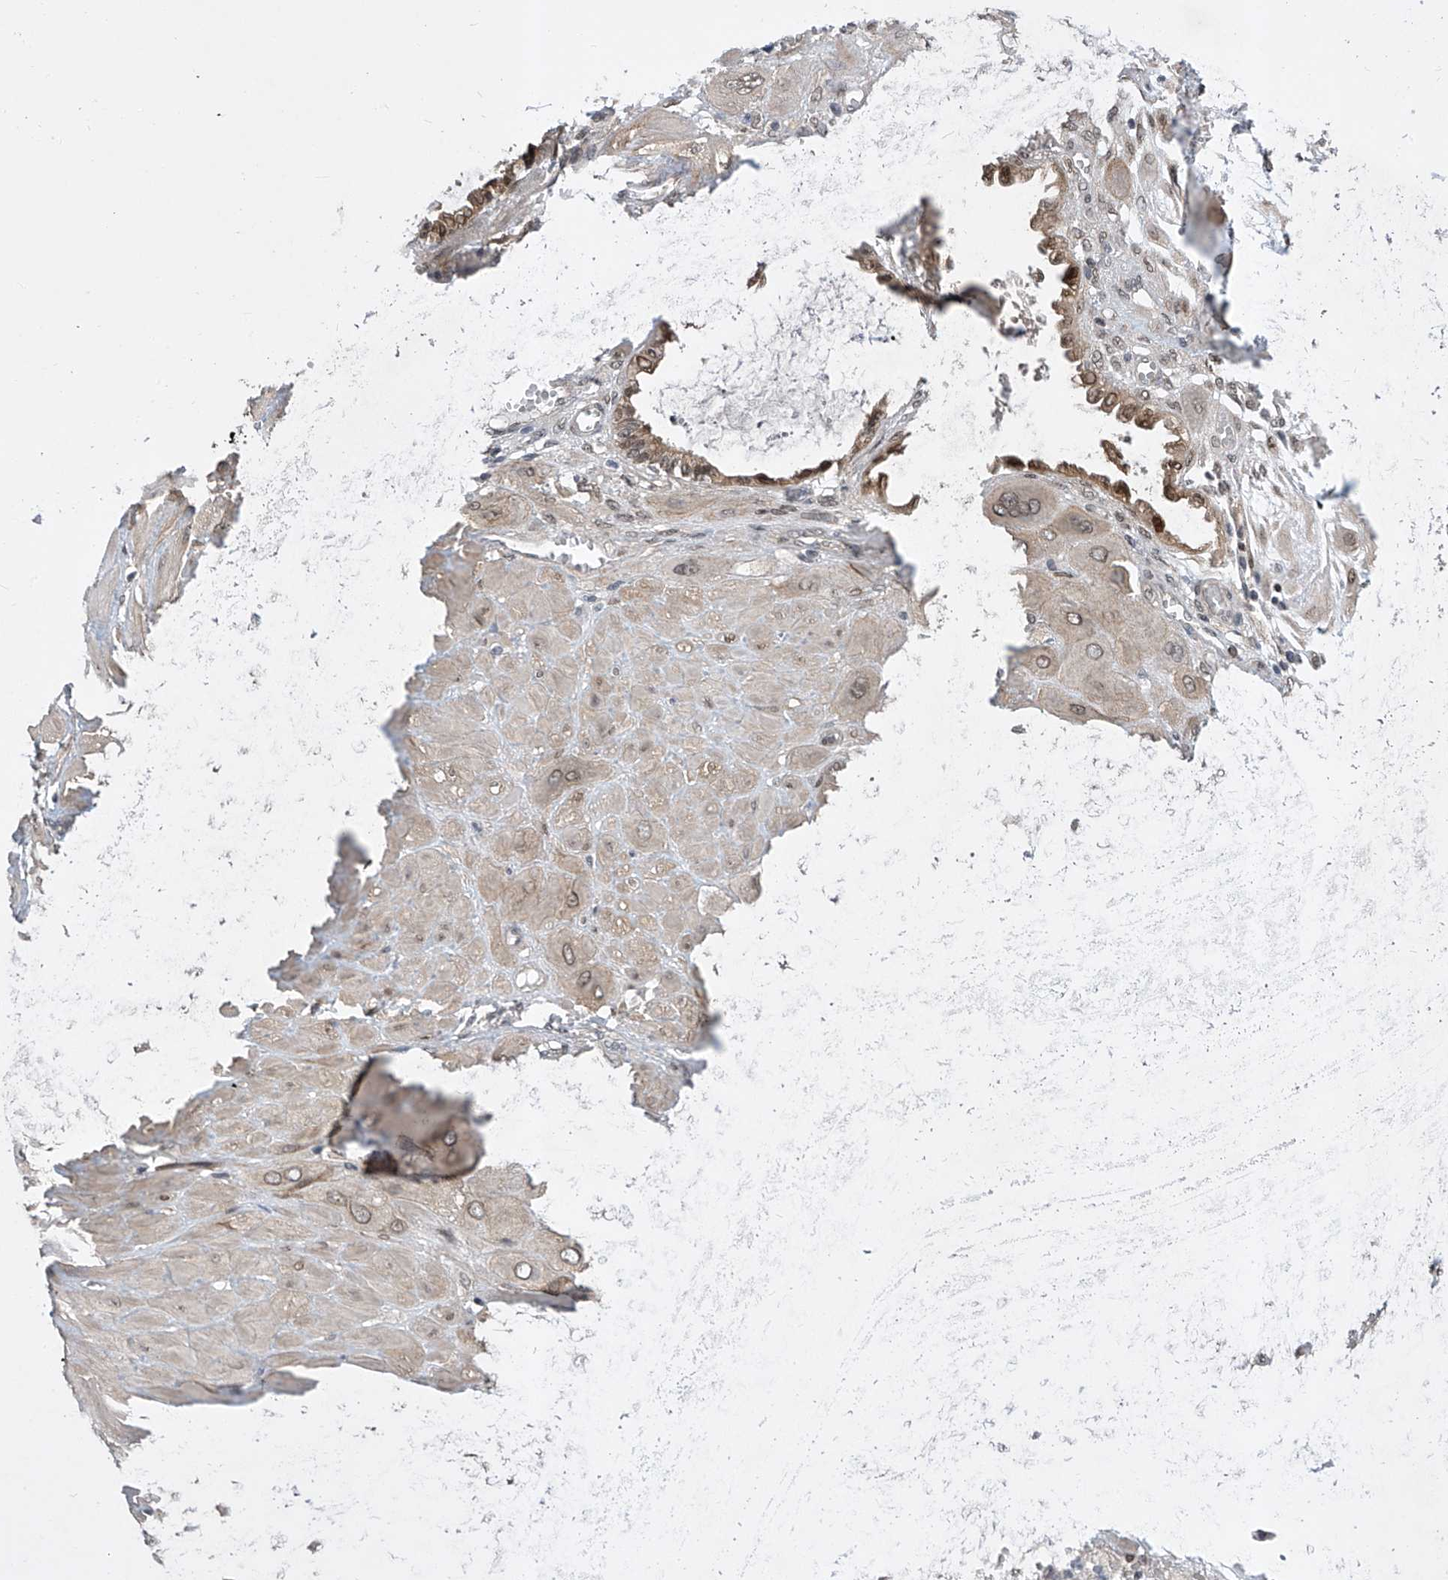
{"staining": {"intensity": "moderate", "quantity": ">75%", "location": "cytoplasmic/membranous"}, "tissue": "cervical cancer", "cell_type": "Tumor cells", "image_type": "cancer", "snomed": [{"axis": "morphology", "description": "Squamous cell carcinoma, NOS"}, {"axis": "topography", "description": "Cervix"}], "caption": "Moderate cytoplasmic/membranous staining for a protein is identified in approximately >75% of tumor cells of cervical cancer (squamous cell carcinoma) using immunohistochemistry (IHC).", "gene": "CETN2", "patient": {"sex": "female", "age": 34}}